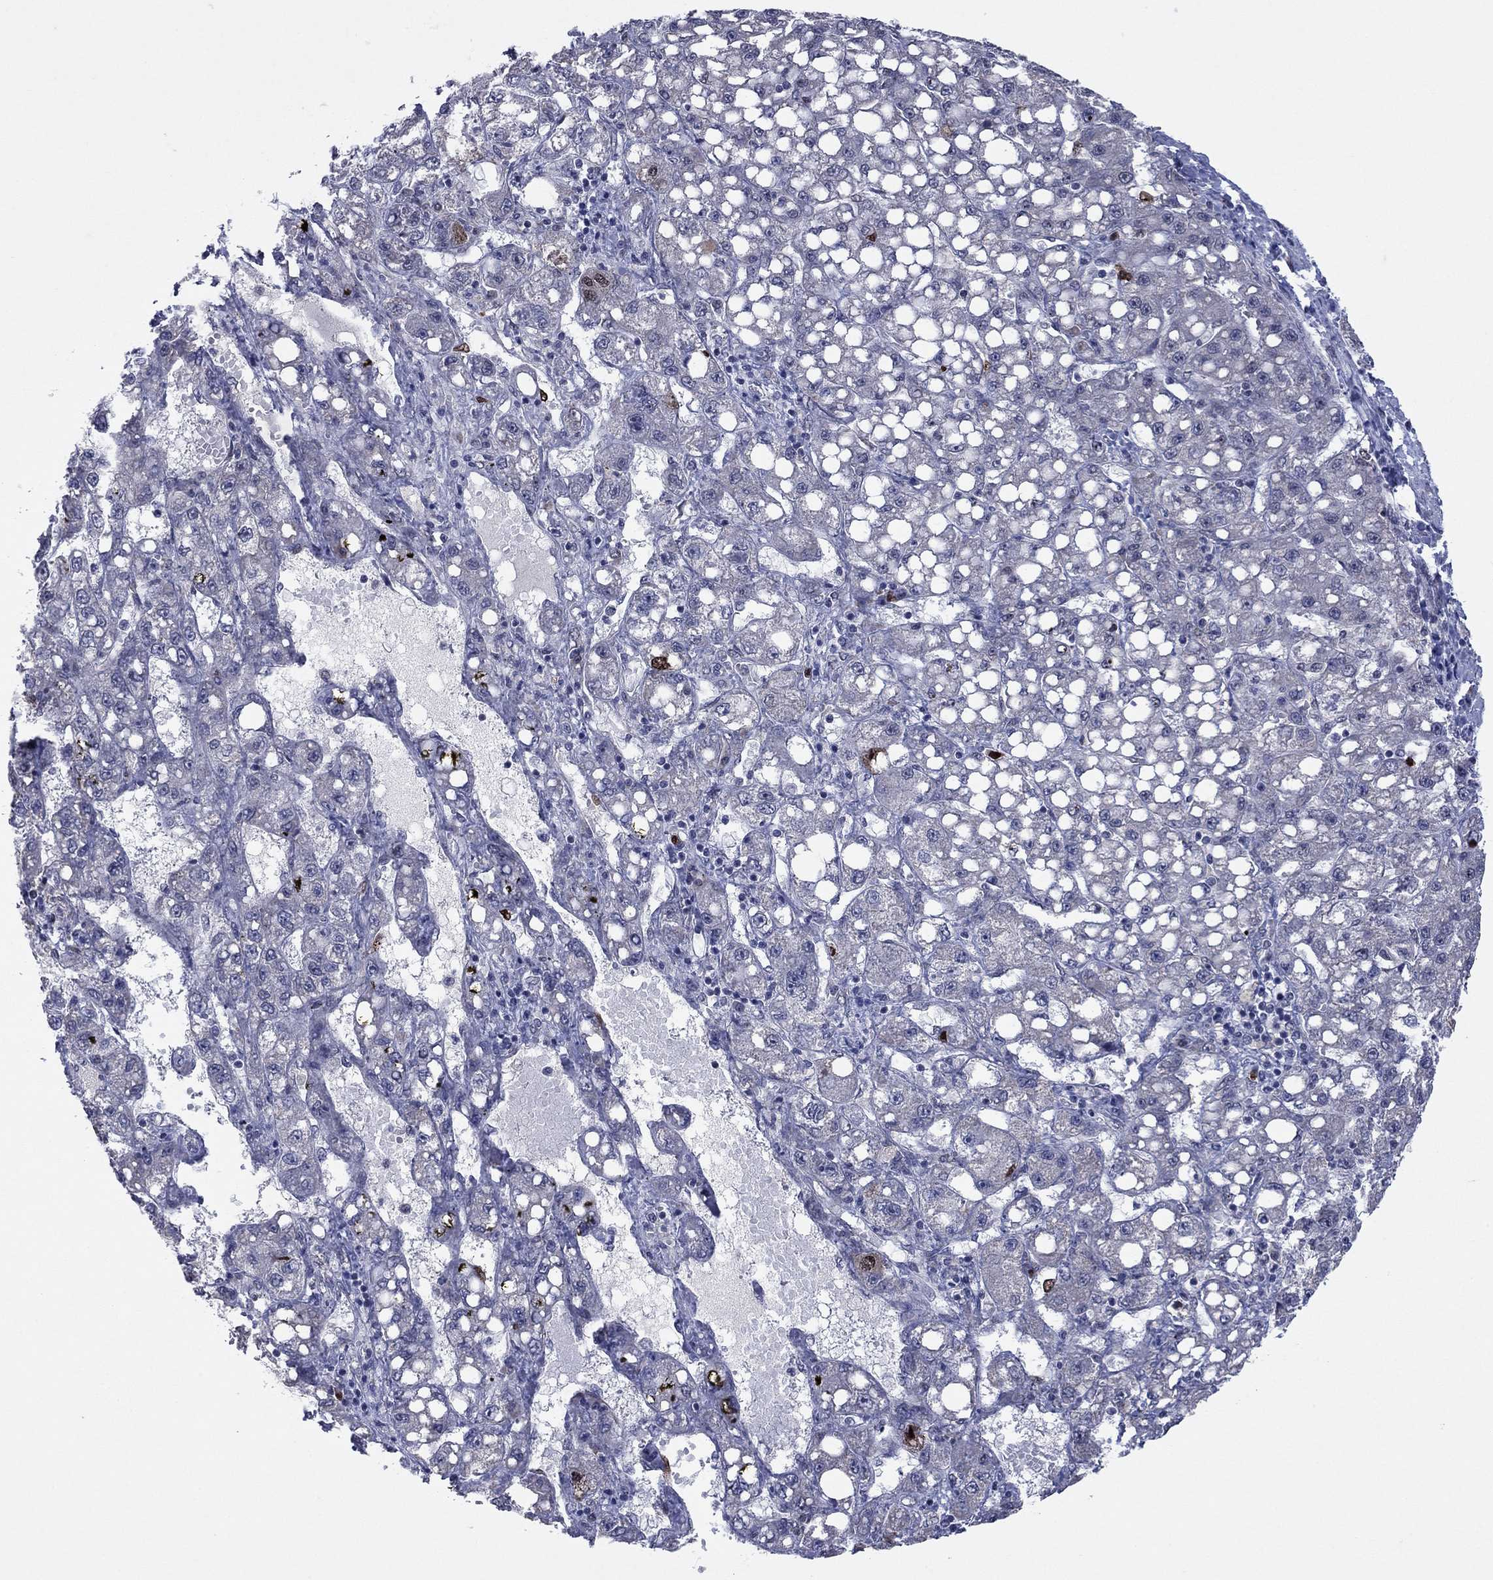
{"staining": {"intensity": "strong", "quantity": "<25%", "location": "nuclear"}, "tissue": "liver cancer", "cell_type": "Tumor cells", "image_type": "cancer", "snomed": [{"axis": "morphology", "description": "Carcinoma, Hepatocellular, NOS"}, {"axis": "topography", "description": "Liver"}], "caption": "Strong nuclear expression for a protein is seen in approximately <25% of tumor cells of hepatocellular carcinoma (liver) using immunohistochemistry (IHC).", "gene": "CDCA5", "patient": {"sex": "female", "age": 65}}